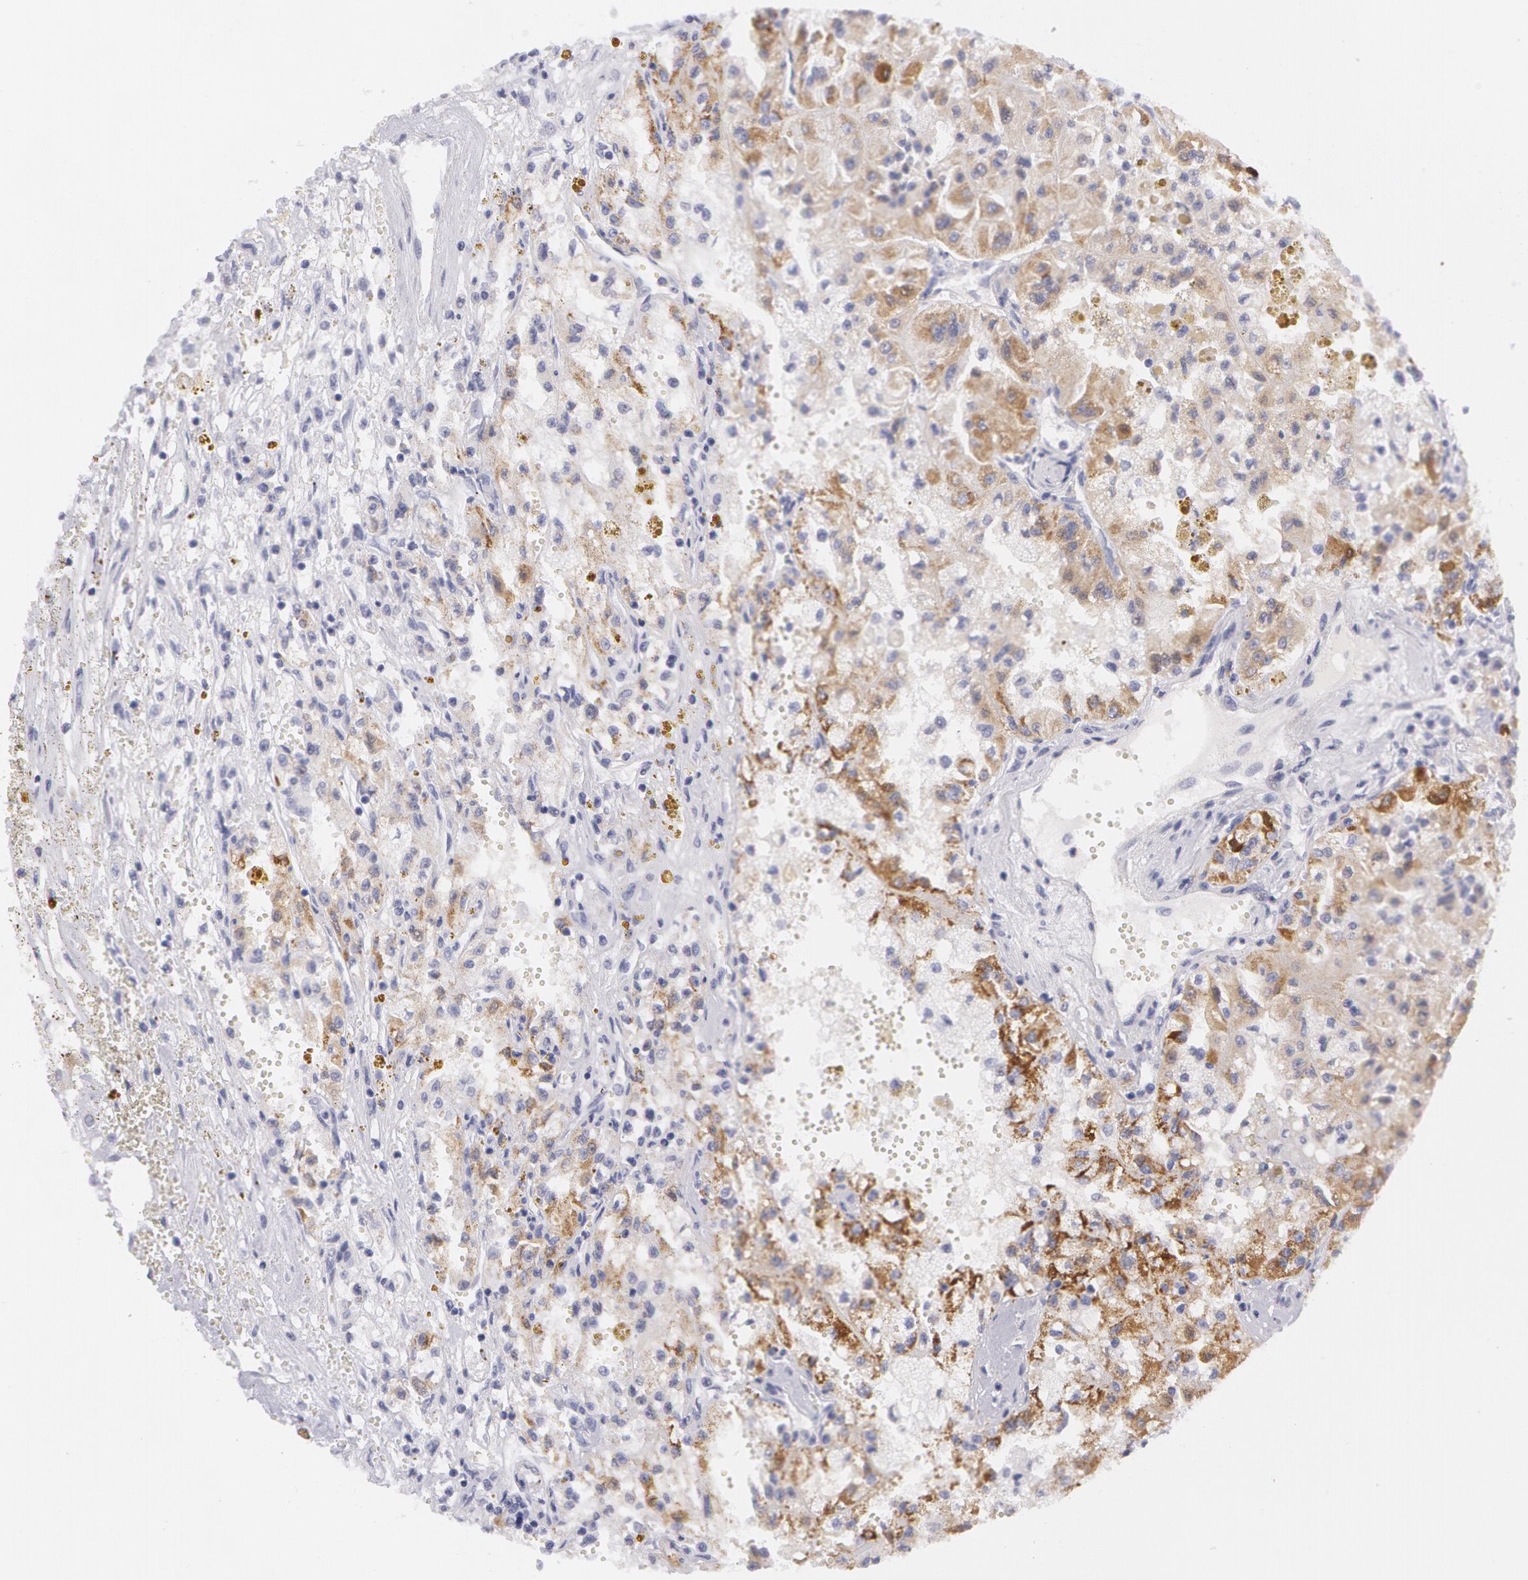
{"staining": {"intensity": "moderate", "quantity": "25%-75%", "location": "cytoplasmic/membranous"}, "tissue": "renal cancer", "cell_type": "Tumor cells", "image_type": "cancer", "snomed": [{"axis": "morphology", "description": "Adenocarcinoma, NOS"}, {"axis": "topography", "description": "Kidney"}], "caption": "Protein expression by IHC shows moderate cytoplasmic/membranous staining in about 25%-75% of tumor cells in renal cancer. The staining was performed using DAB (3,3'-diaminobenzidine), with brown indicating positive protein expression. Nuclei are stained blue with hematoxylin.", "gene": "AMACR", "patient": {"sex": "male", "age": 78}}